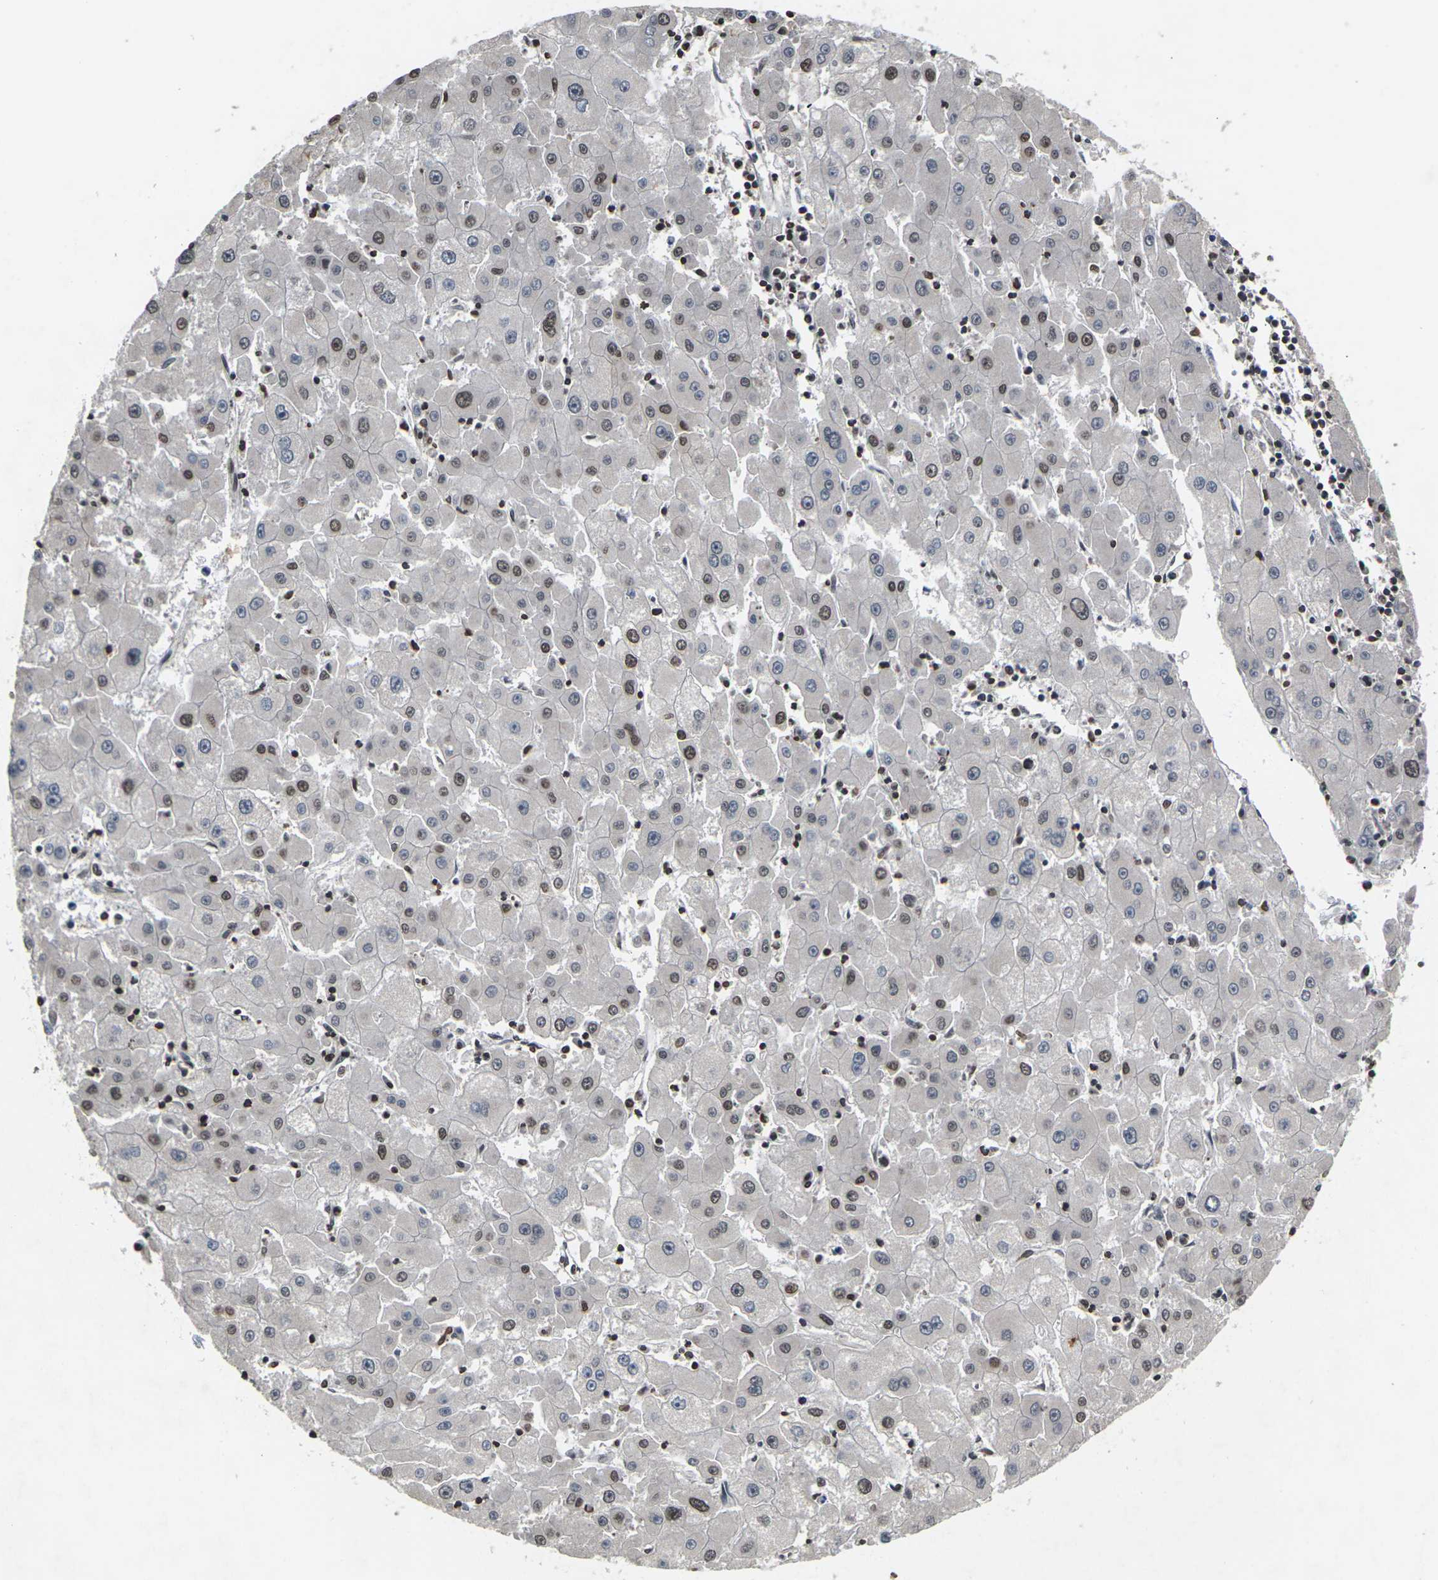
{"staining": {"intensity": "moderate", "quantity": "25%-75%", "location": "nuclear"}, "tissue": "liver cancer", "cell_type": "Tumor cells", "image_type": "cancer", "snomed": [{"axis": "morphology", "description": "Carcinoma, Hepatocellular, NOS"}, {"axis": "topography", "description": "Liver"}], "caption": "Liver cancer (hepatocellular carcinoma) tissue exhibits moderate nuclear staining in approximately 25%-75% of tumor cells The staining is performed using DAB (3,3'-diaminobenzidine) brown chromogen to label protein expression. The nuclei are counter-stained blue using hematoxylin.", "gene": "NELFA", "patient": {"sex": "male", "age": 72}}